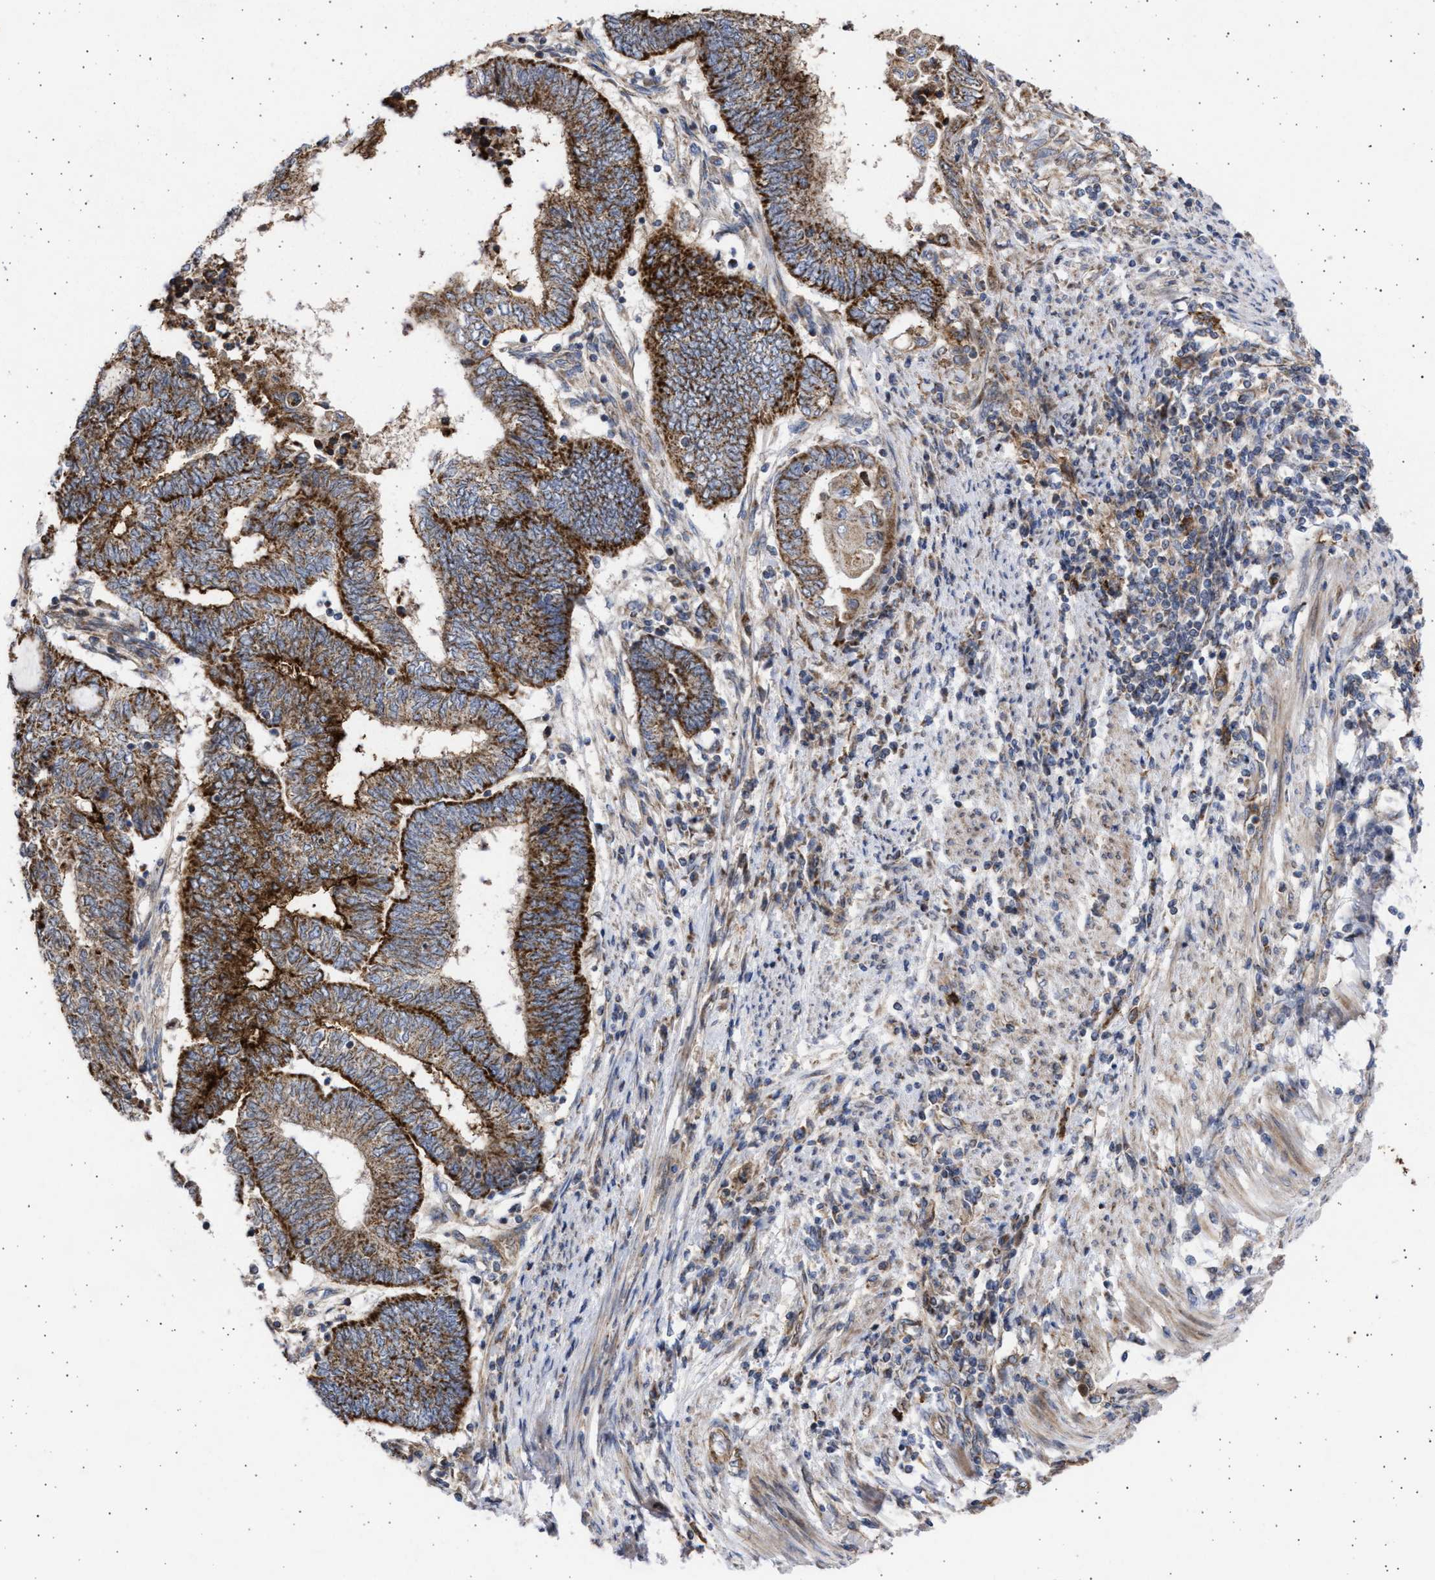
{"staining": {"intensity": "strong", "quantity": "25%-75%", "location": "cytoplasmic/membranous"}, "tissue": "endometrial cancer", "cell_type": "Tumor cells", "image_type": "cancer", "snomed": [{"axis": "morphology", "description": "Adenocarcinoma, NOS"}, {"axis": "topography", "description": "Uterus"}, {"axis": "topography", "description": "Endometrium"}], "caption": "DAB (3,3'-diaminobenzidine) immunohistochemical staining of endometrial cancer demonstrates strong cytoplasmic/membranous protein expression in about 25%-75% of tumor cells.", "gene": "TTC19", "patient": {"sex": "female", "age": 70}}